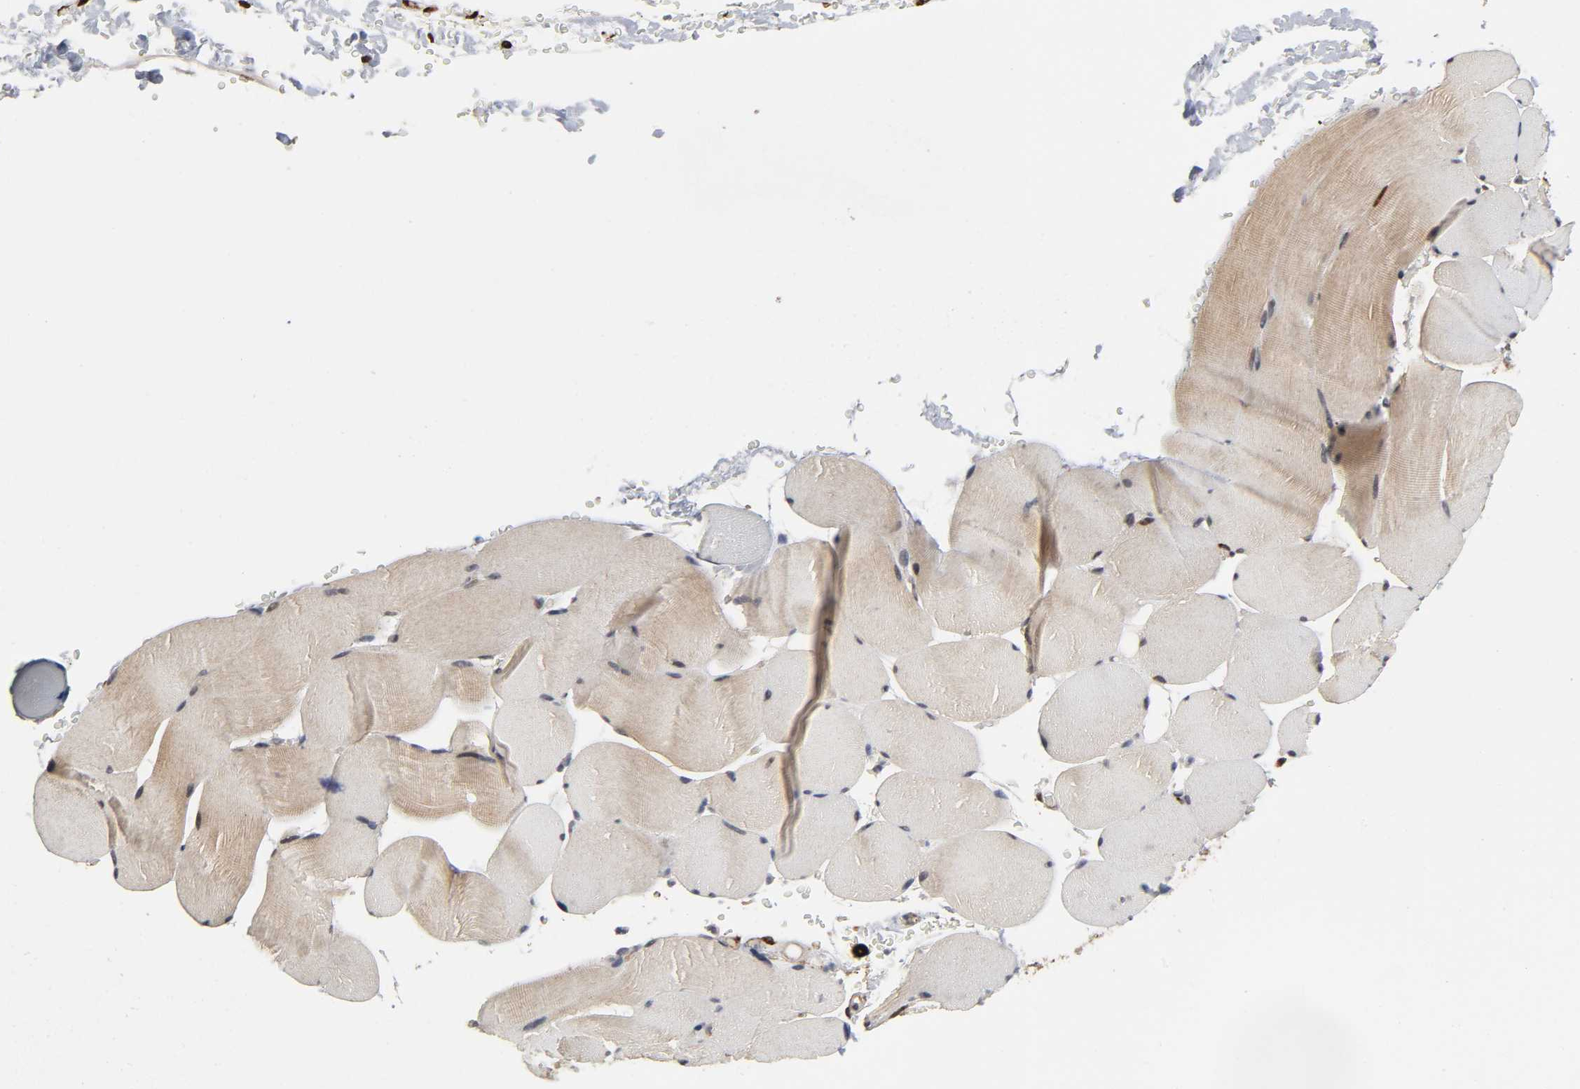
{"staining": {"intensity": "weak", "quantity": ">75%", "location": "cytoplasmic/membranous,nuclear"}, "tissue": "skeletal muscle", "cell_type": "Myocytes", "image_type": "normal", "snomed": [{"axis": "morphology", "description": "Normal tissue, NOS"}, {"axis": "topography", "description": "Skeletal muscle"}], "caption": "High-power microscopy captured an immunohistochemistry micrograph of normal skeletal muscle, revealing weak cytoplasmic/membranous,nuclear expression in approximately >75% of myocytes.", "gene": "AHNAK2", "patient": {"sex": "male", "age": 62}}